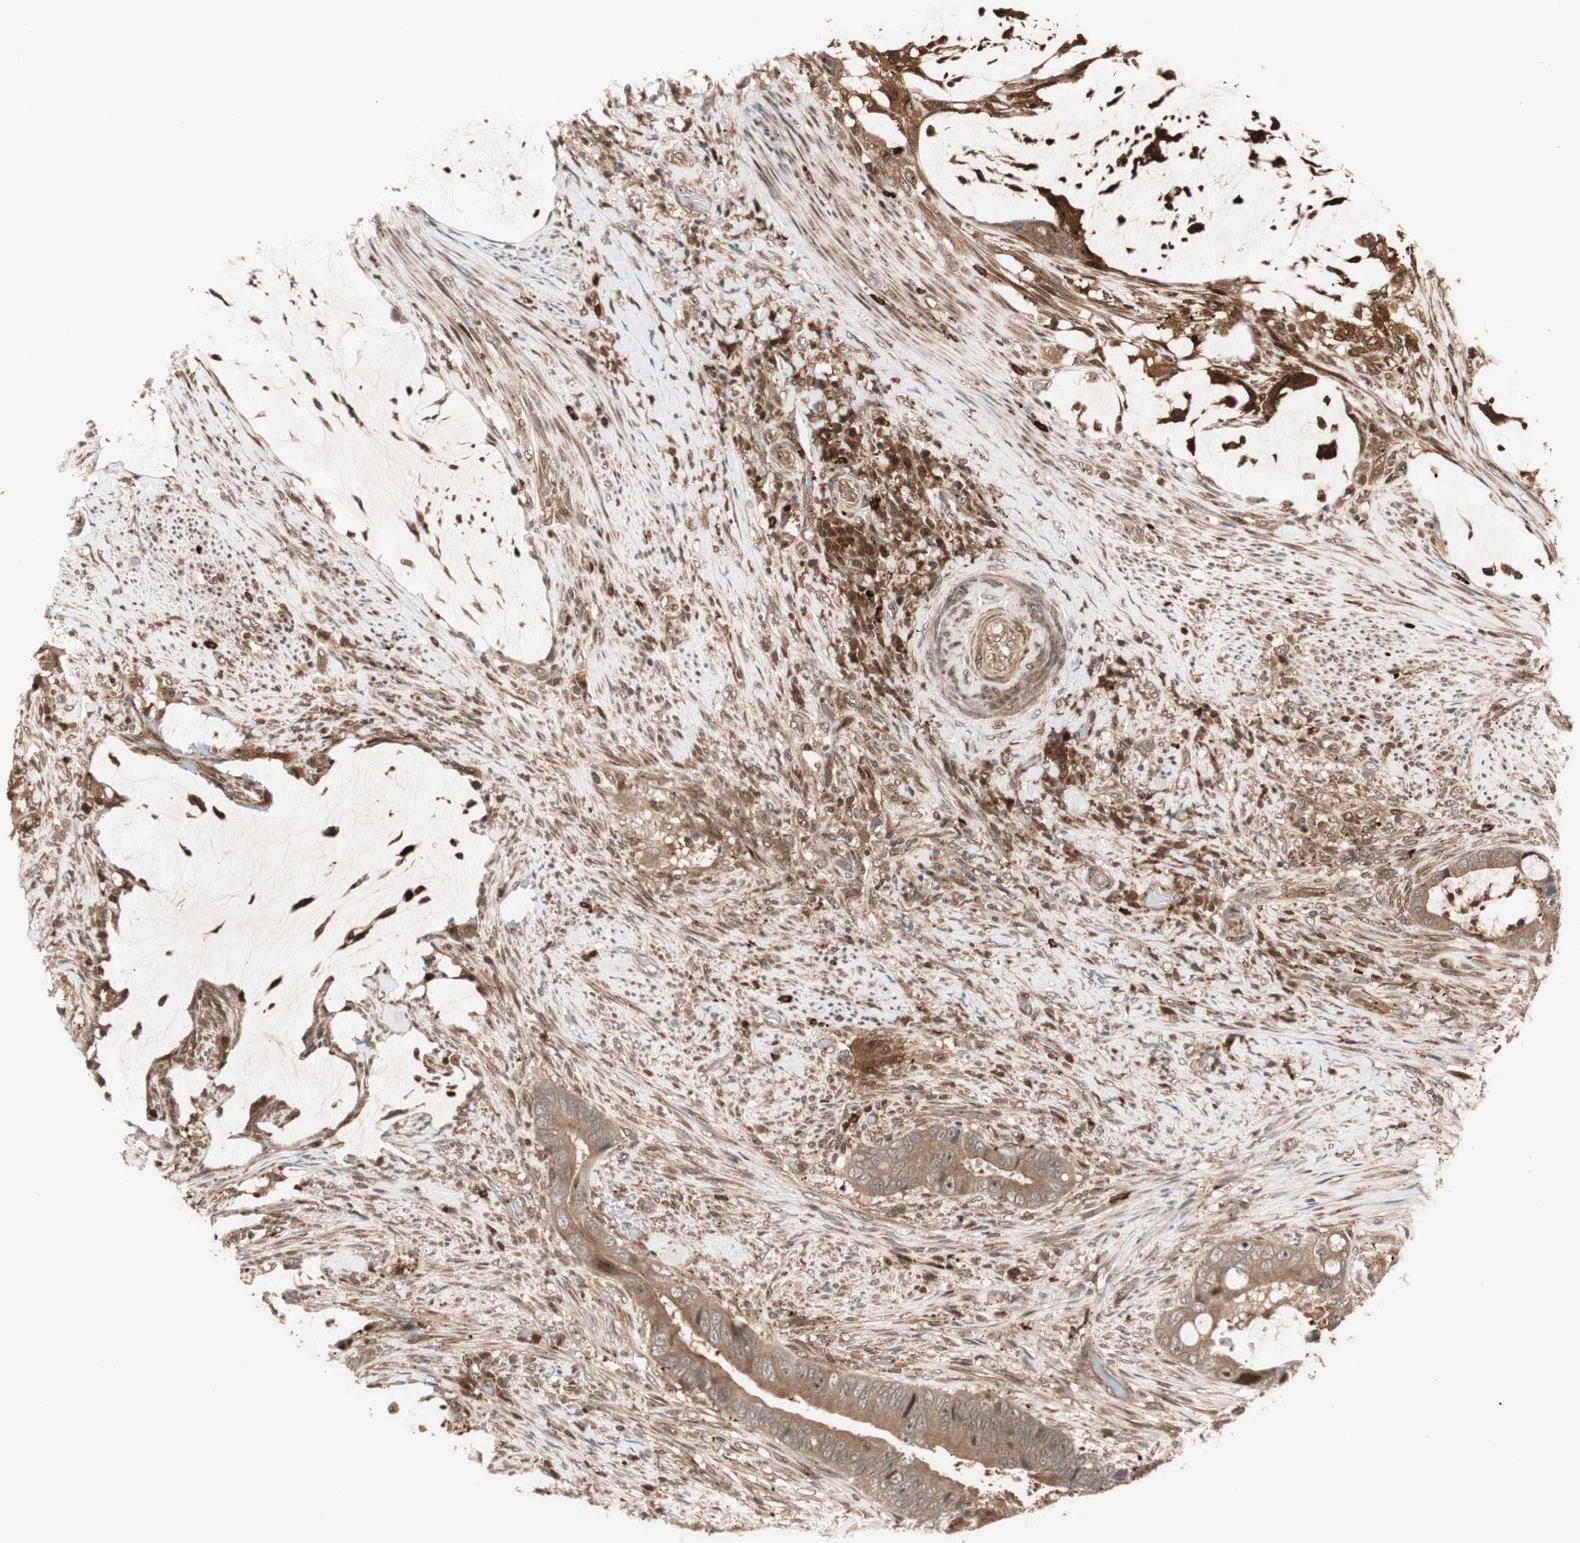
{"staining": {"intensity": "moderate", "quantity": ">75%", "location": "cytoplasmic/membranous"}, "tissue": "colorectal cancer", "cell_type": "Tumor cells", "image_type": "cancer", "snomed": [{"axis": "morphology", "description": "Adenocarcinoma, NOS"}, {"axis": "topography", "description": "Rectum"}], "caption": "A brown stain shows moderate cytoplasmic/membranous positivity of a protein in colorectal adenocarcinoma tumor cells. The protein of interest is stained brown, and the nuclei are stained in blue (DAB IHC with brightfield microscopy, high magnification).", "gene": "PRKG2", "patient": {"sex": "female", "age": 77}}